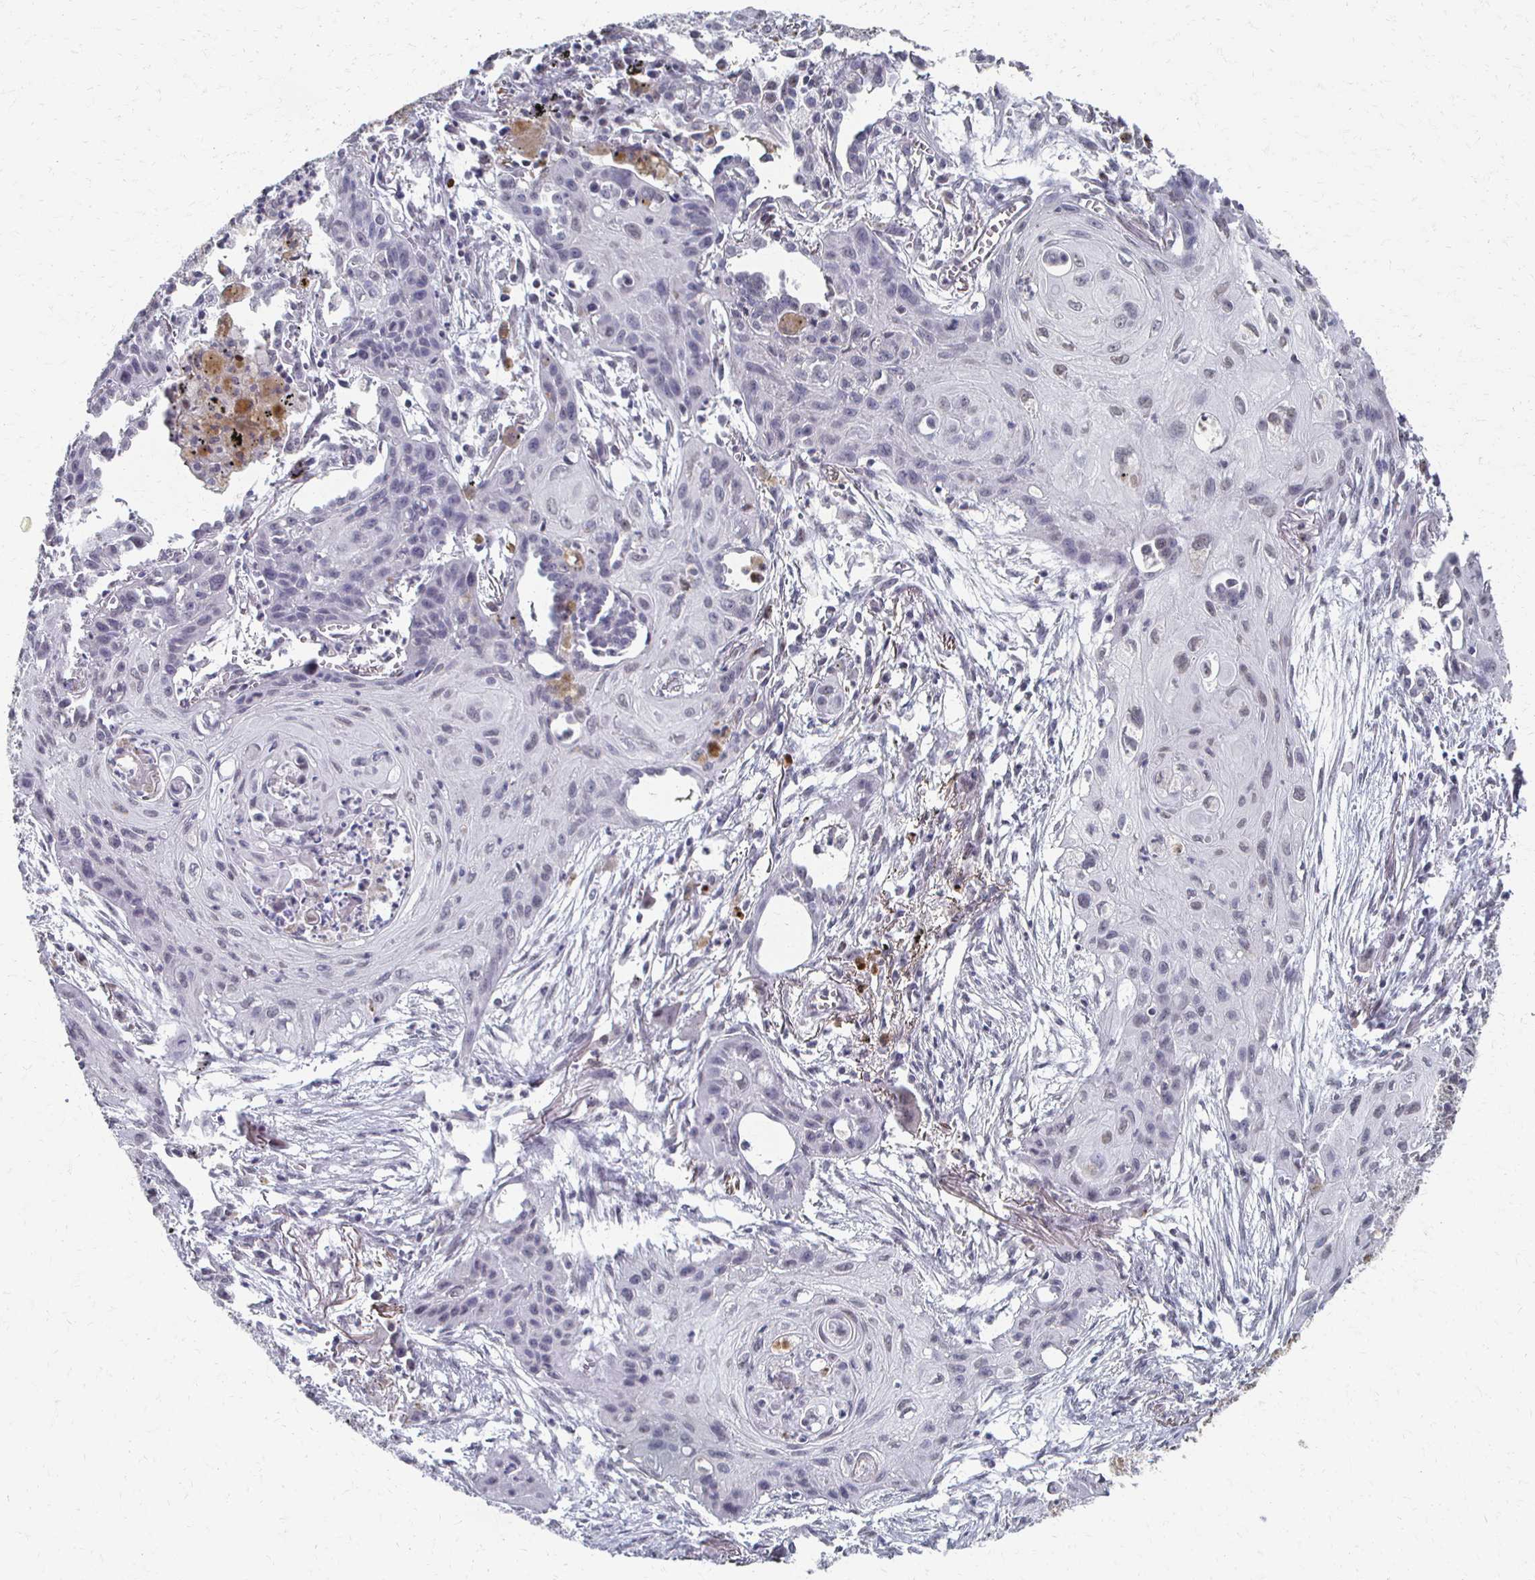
{"staining": {"intensity": "negative", "quantity": "none", "location": "none"}, "tissue": "lung cancer", "cell_type": "Tumor cells", "image_type": "cancer", "snomed": [{"axis": "morphology", "description": "Squamous cell carcinoma, NOS"}, {"axis": "topography", "description": "Lung"}], "caption": "Tumor cells are negative for brown protein staining in squamous cell carcinoma (lung). (Stains: DAB (3,3'-diaminobenzidine) immunohistochemistry with hematoxylin counter stain, Microscopy: brightfield microscopy at high magnification).", "gene": "DAB1", "patient": {"sex": "male", "age": 71}}